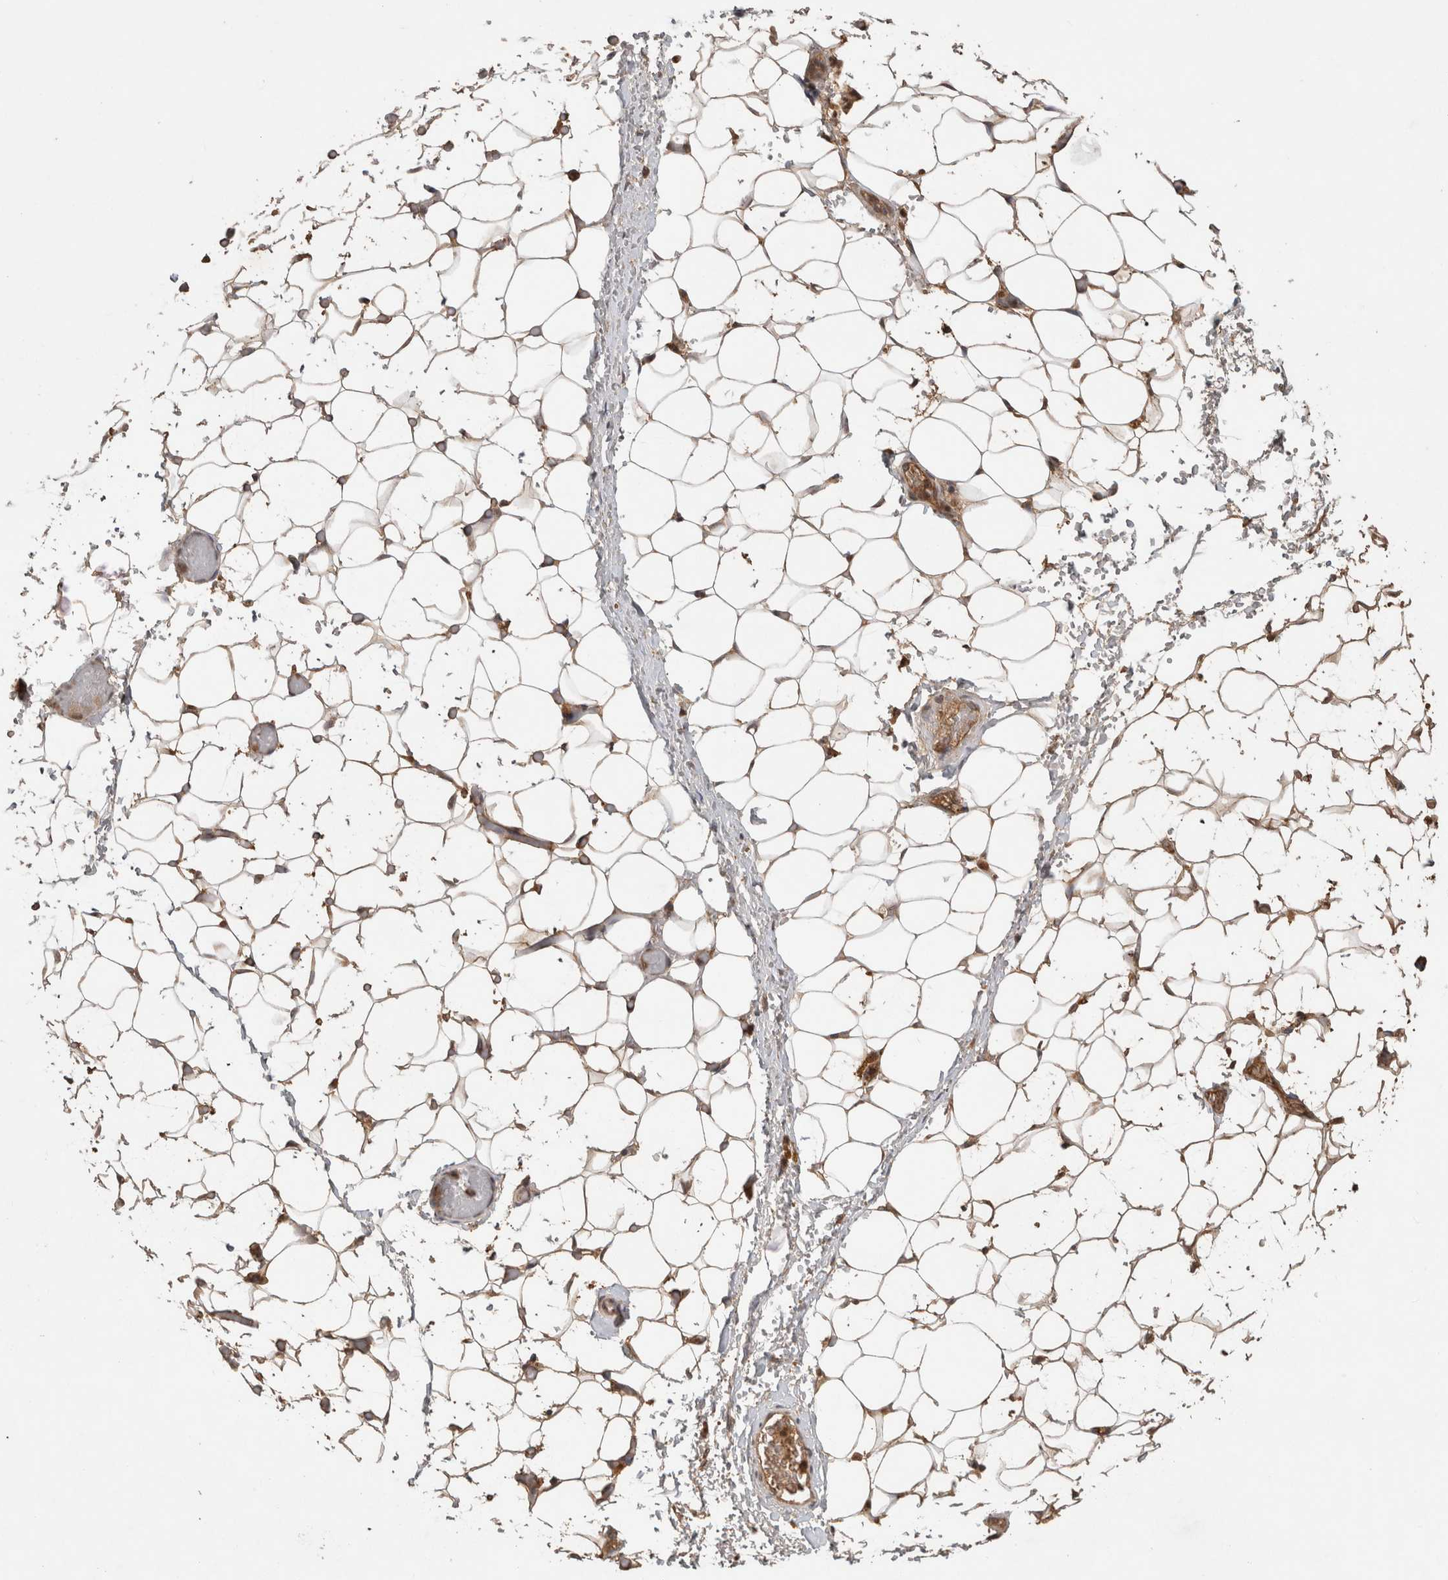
{"staining": {"intensity": "moderate", "quantity": ">75%", "location": "cytoplasmic/membranous"}, "tissue": "adipose tissue", "cell_type": "Adipocytes", "image_type": "normal", "snomed": [{"axis": "morphology", "description": "Normal tissue, NOS"}, {"axis": "topography", "description": "Kidney"}, {"axis": "topography", "description": "Peripheral nerve tissue"}], "caption": "Normal adipose tissue displays moderate cytoplasmic/membranous expression in about >75% of adipocytes (Stains: DAB in brown, nuclei in blue, Microscopy: brightfield microscopy at high magnification)..", "gene": "PRMT3", "patient": {"sex": "male", "age": 7}}